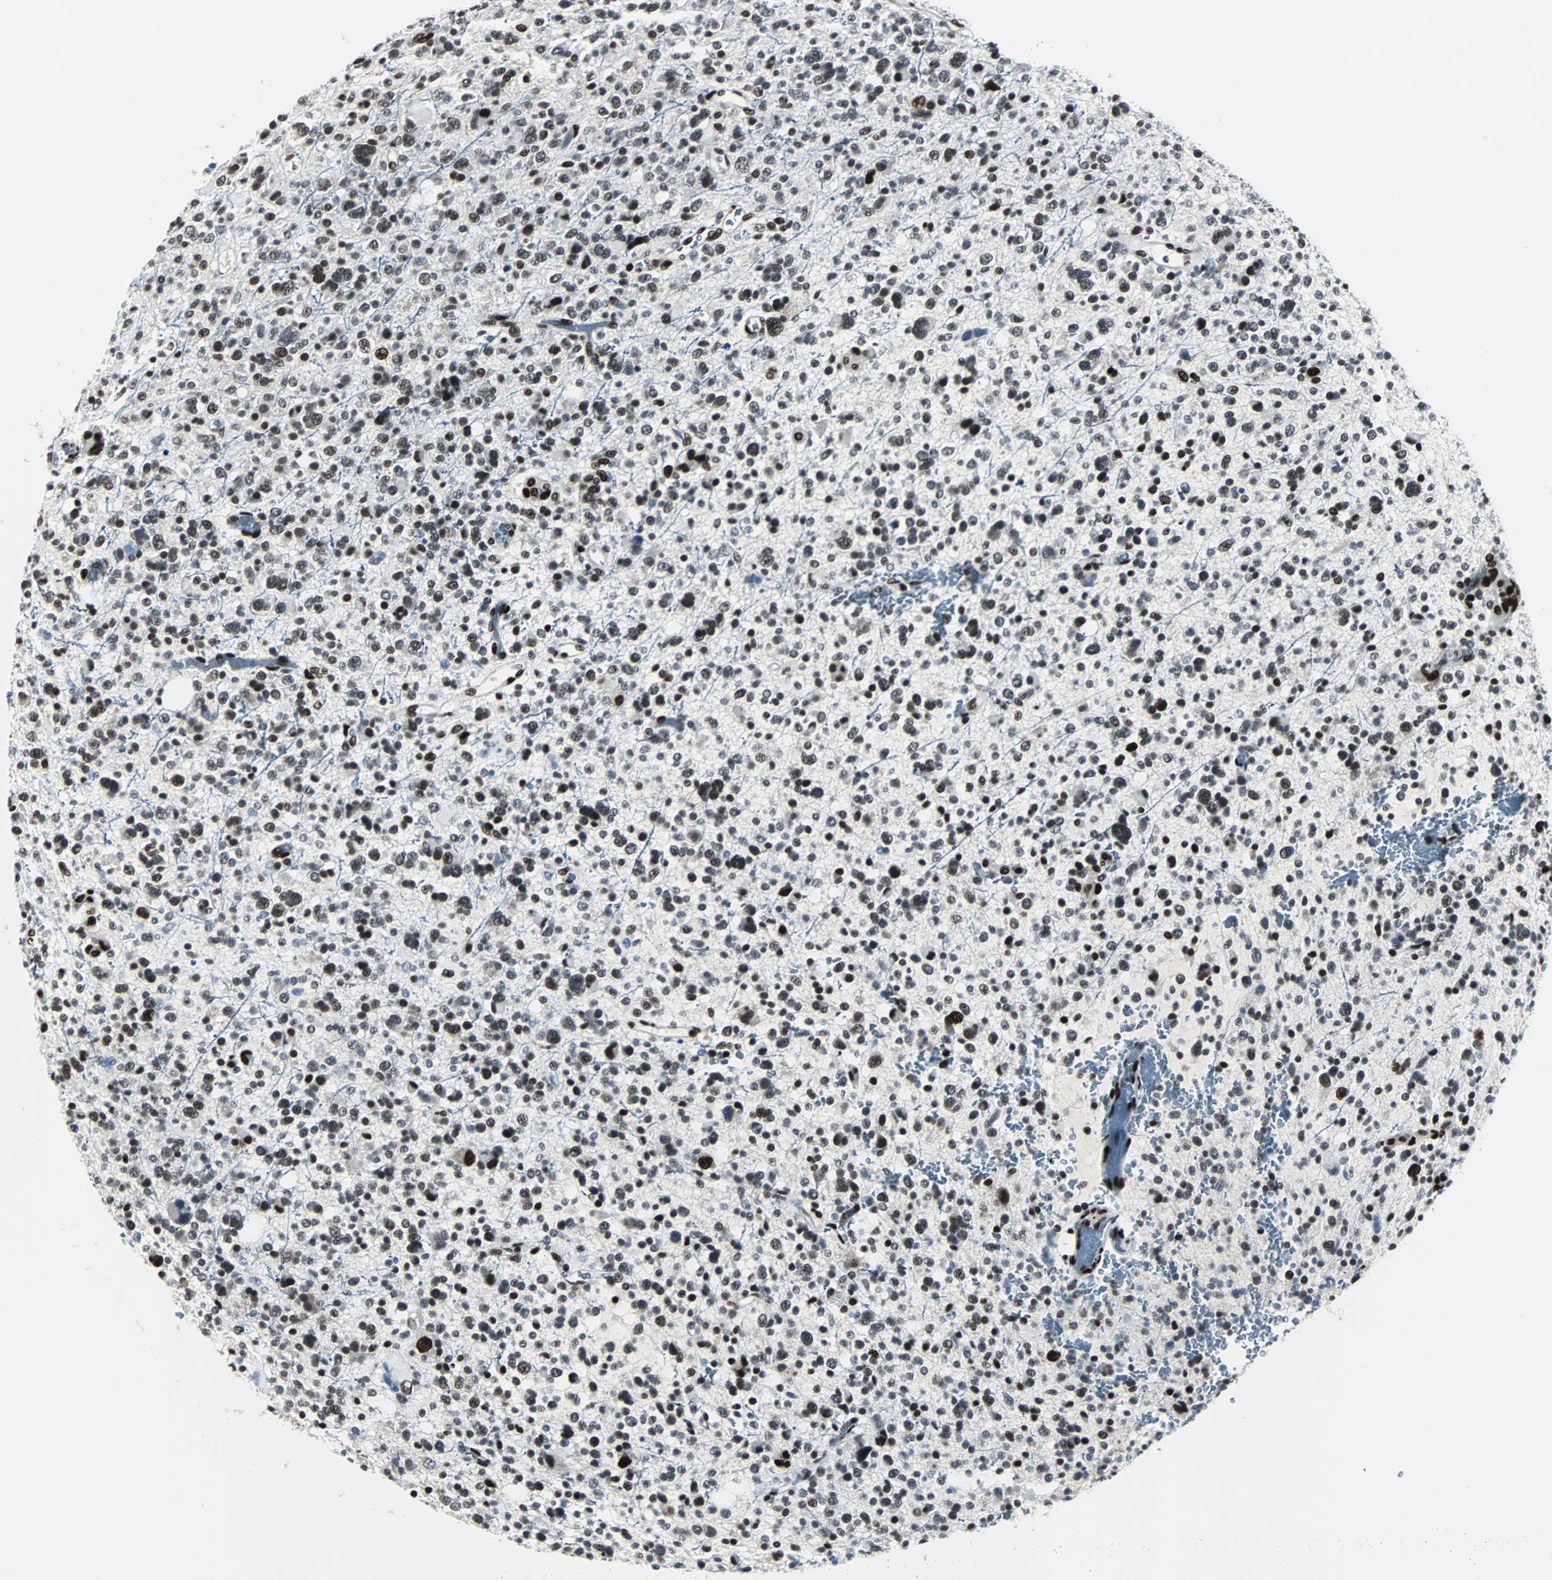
{"staining": {"intensity": "strong", "quantity": ">75%", "location": "nuclear"}, "tissue": "glioma", "cell_type": "Tumor cells", "image_type": "cancer", "snomed": [{"axis": "morphology", "description": "Glioma, malignant, High grade"}, {"axis": "topography", "description": "Brain"}], "caption": "Immunohistochemistry of human glioma exhibits high levels of strong nuclear positivity in about >75% of tumor cells.", "gene": "MEF2D", "patient": {"sex": "male", "age": 48}}